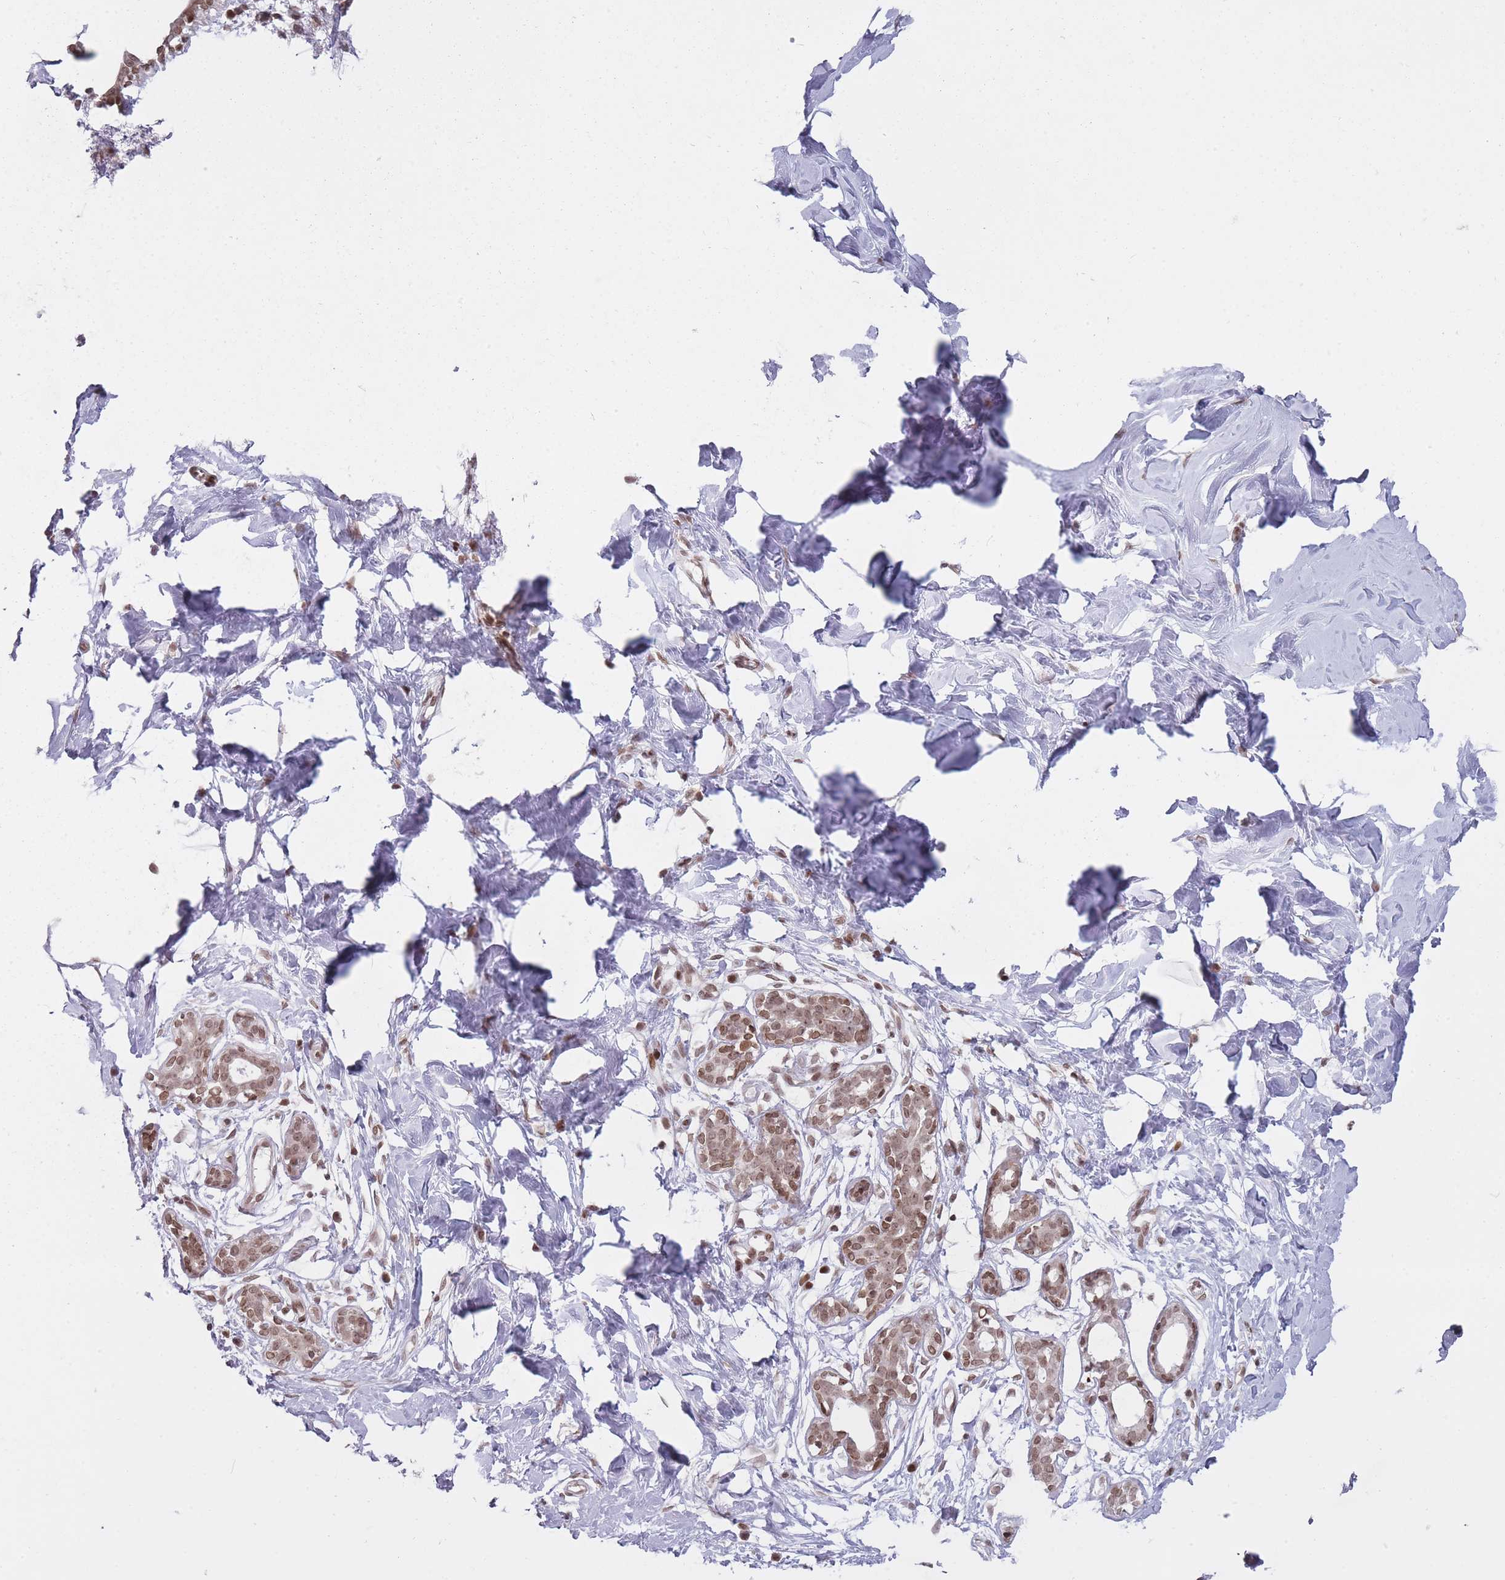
{"staining": {"intensity": "negative", "quantity": "none", "location": "none"}, "tissue": "breast", "cell_type": "Adipocytes", "image_type": "normal", "snomed": [{"axis": "morphology", "description": "Normal tissue, NOS"}, {"axis": "topography", "description": "Breast"}], "caption": "Breast was stained to show a protein in brown. There is no significant positivity in adipocytes.", "gene": "TMC6", "patient": {"sex": "female", "age": 27}}